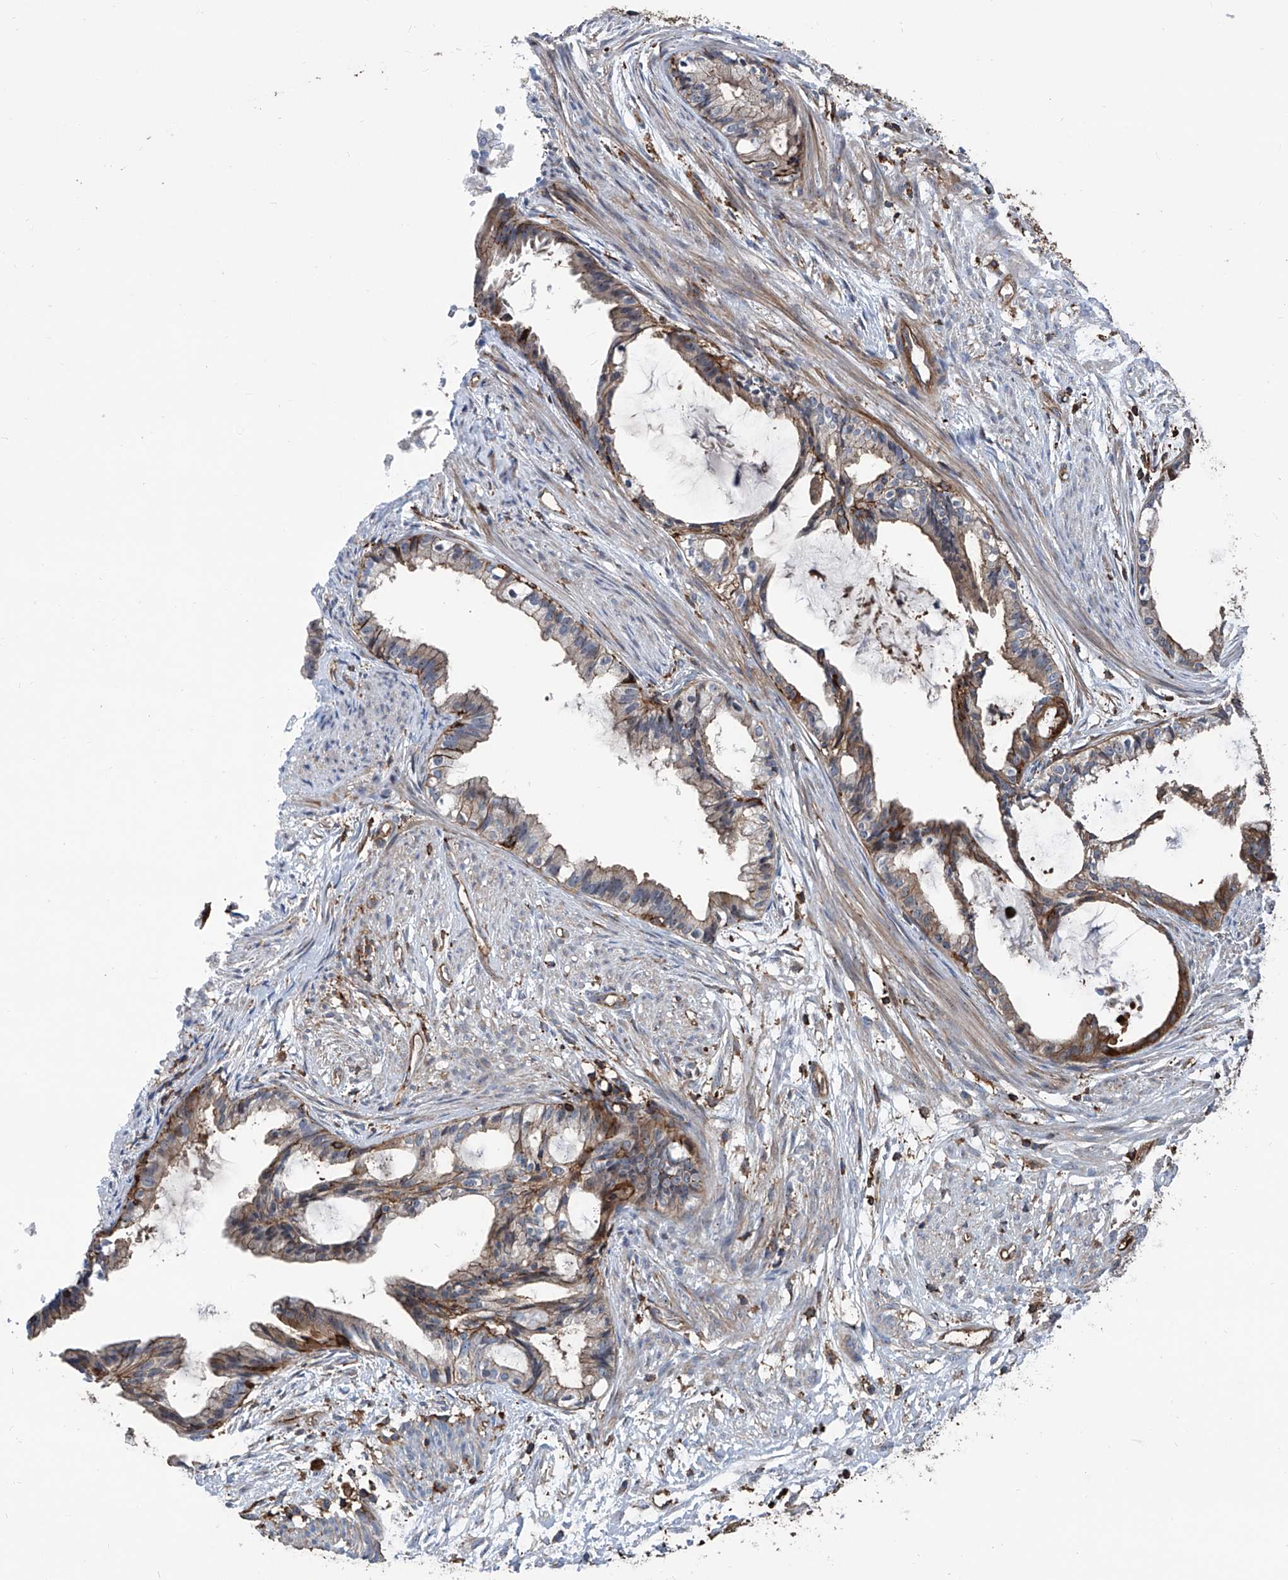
{"staining": {"intensity": "moderate", "quantity": "<25%", "location": "cytoplasmic/membranous"}, "tissue": "cervical cancer", "cell_type": "Tumor cells", "image_type": "cancer", "snomed": [{"axis": "morphology", "description": "Normal tissue, NOS"}, {"axis": "morphology", "description": "Adenocarcinoma, NOS"}, {"axis": "topography", "description": "Cervix"}, {"axis": "topography", "description": "Endometrium"}], "caption": "DAB immunohistochemical staining of human adenocarcinoma (cervical) exhibits moderate cytoplasmic/membranous protein staining in approximately <25% of tumor cells.", "gene": "ZNF484", "patient": {"sex": "female", "age": 86}}